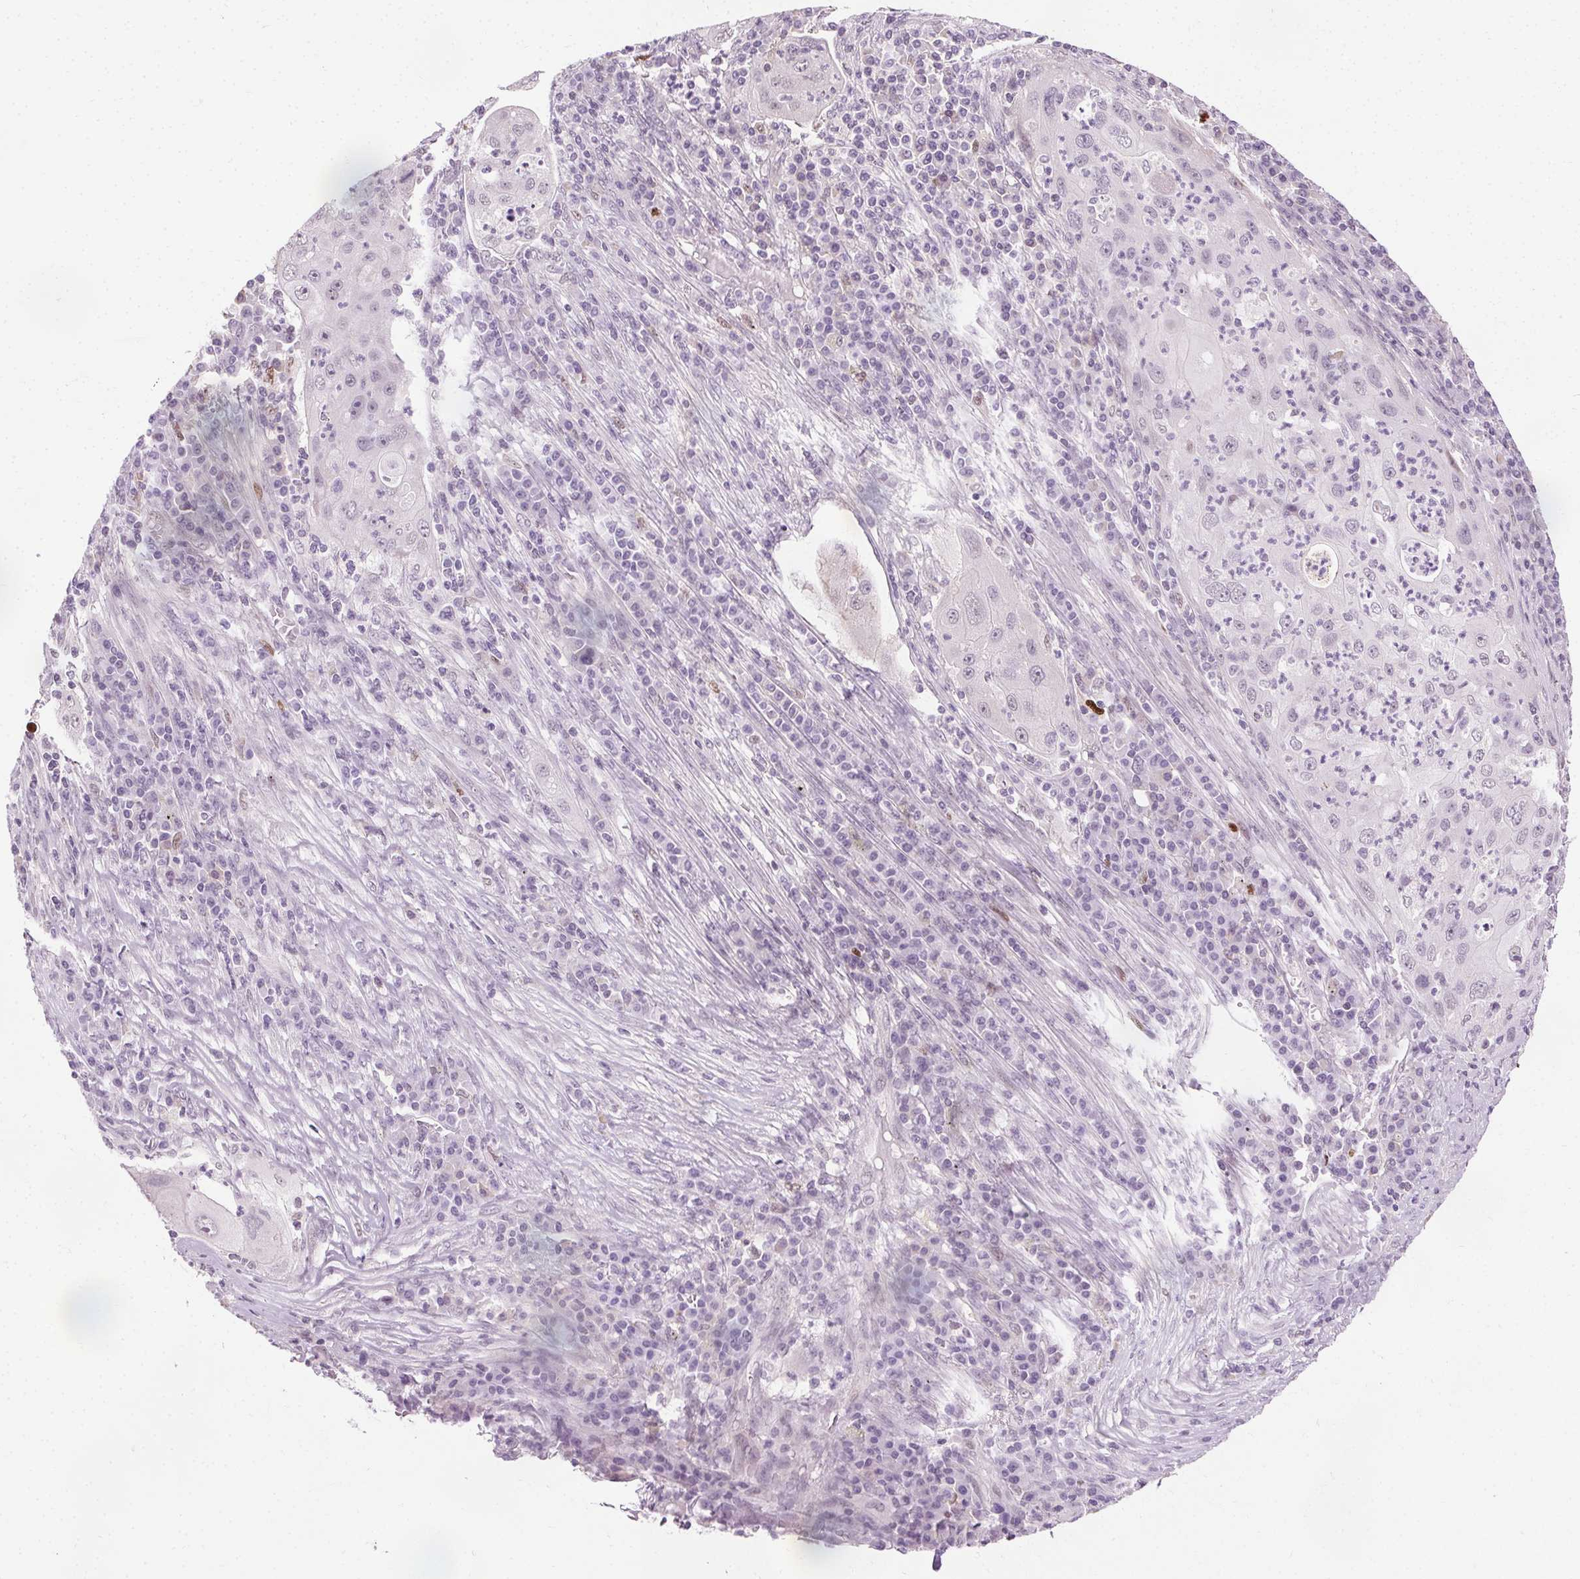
{"staining": {"intensity": "negative", "quantity": "none", "location": "none"}, "tissue": "lung cancer", "cell_type": "Tumor cells", "image_type": "cancer", "snomed": [{"axis": "morphology", "description": "Squamous cell carcinoma, NOS"}, {"axis": "topography", "description": "Lung"}], "caption": "High magnification brightfield microscopy of lung cancer stained with DAB (brown) and counterstained with hematoxylin (blue): tumor cells show no significant staining.", "gene": "CEBPA", "patient": {"sex": "female", "age": 59}}